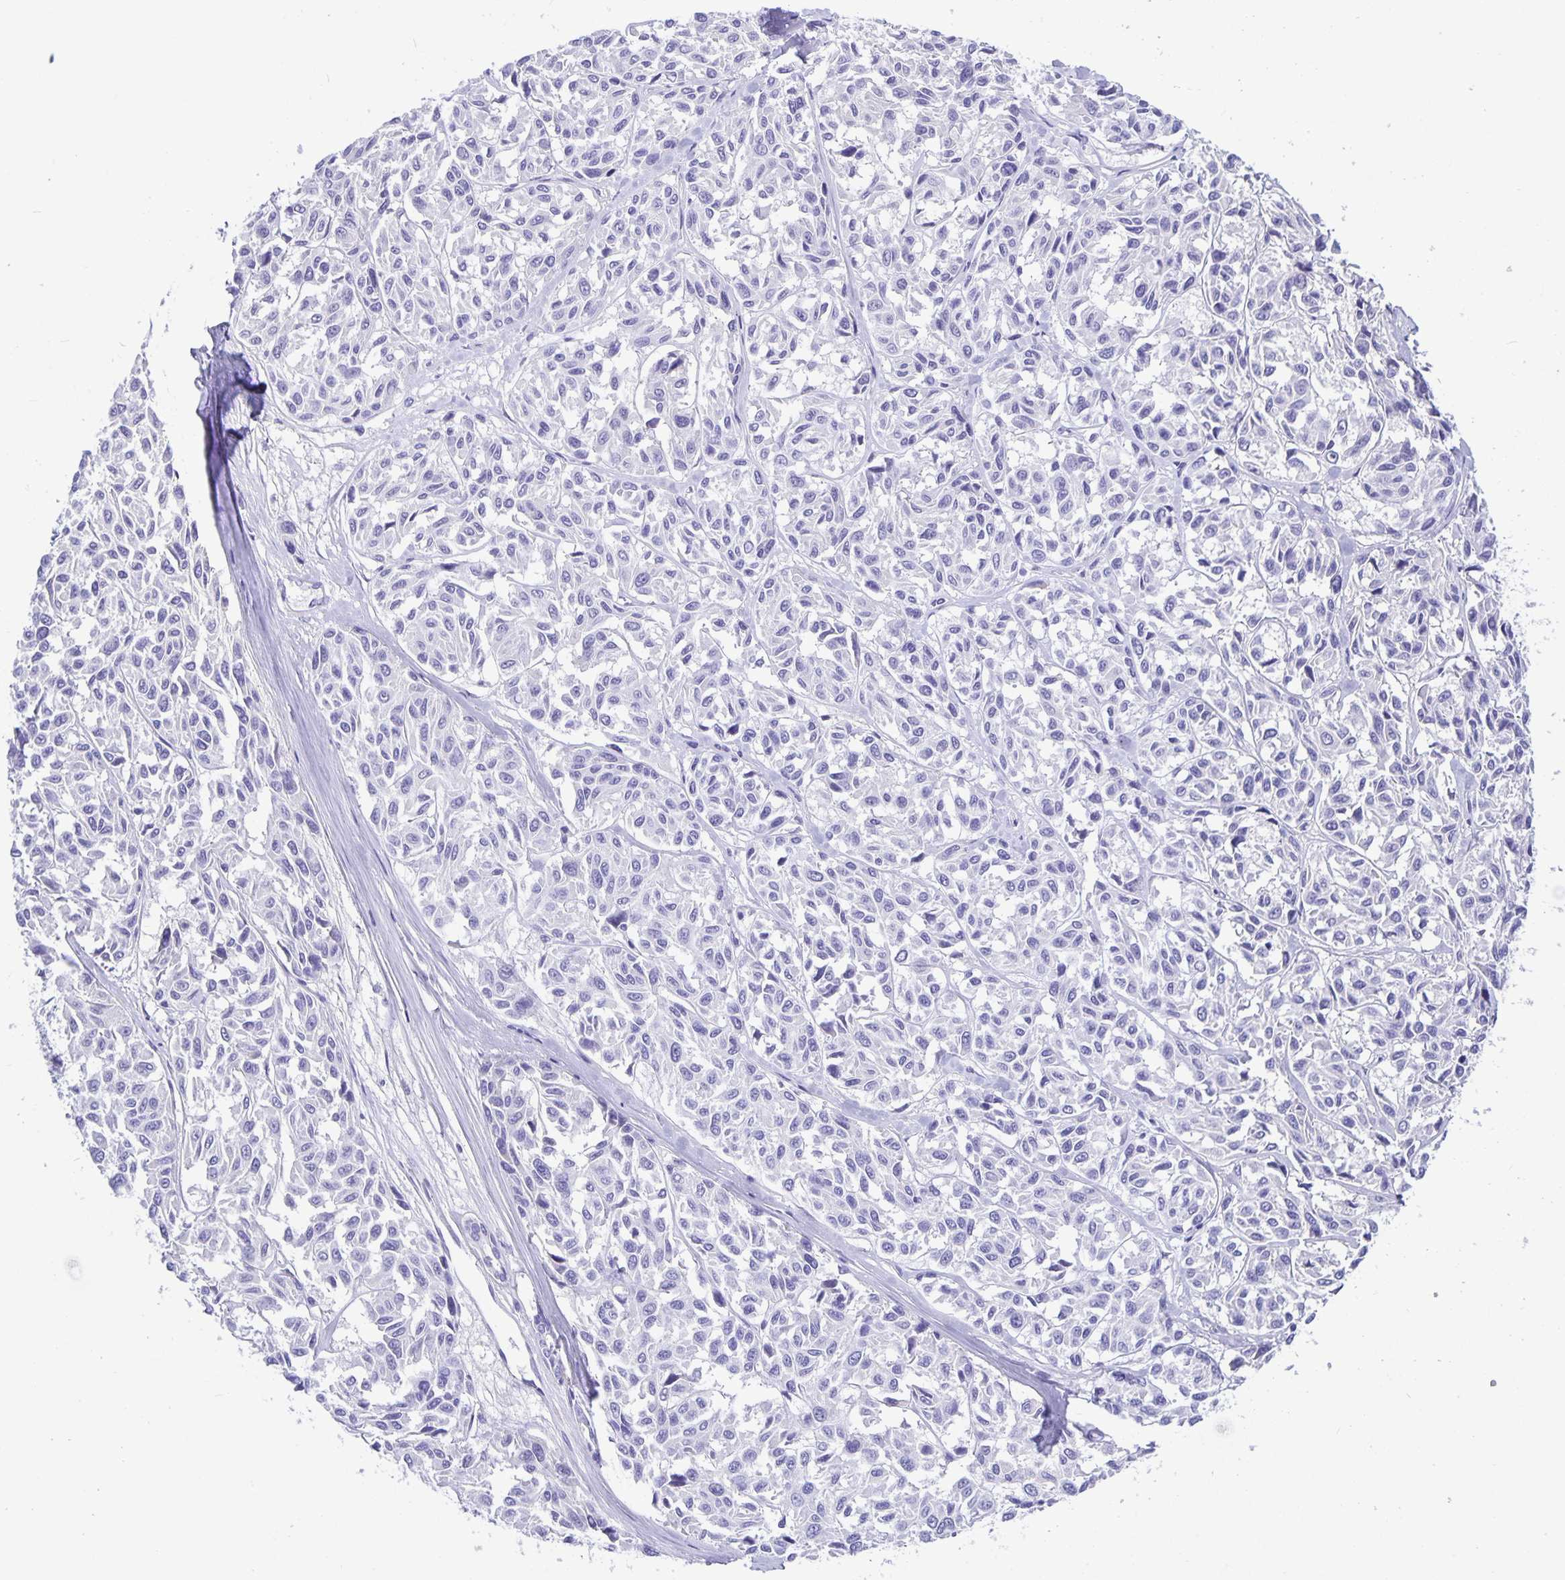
{"staining": {"intensity": "negative", "quantity": "none", "location": "none"}, "tissue": "melanoma", "cell_type": "Tumor cells", "image_type": "cancer", "snomed": [{"axis": "morphology", "description": "Malignant melanoma, NOS"}, {"axis": "topography", "description": "Skin"}], "caption": "A micrograph of human malignant melanoma is negative for staining in tumor cells.", "gene": "ERMN", "patient": {"sex": "female", "age": 66}}